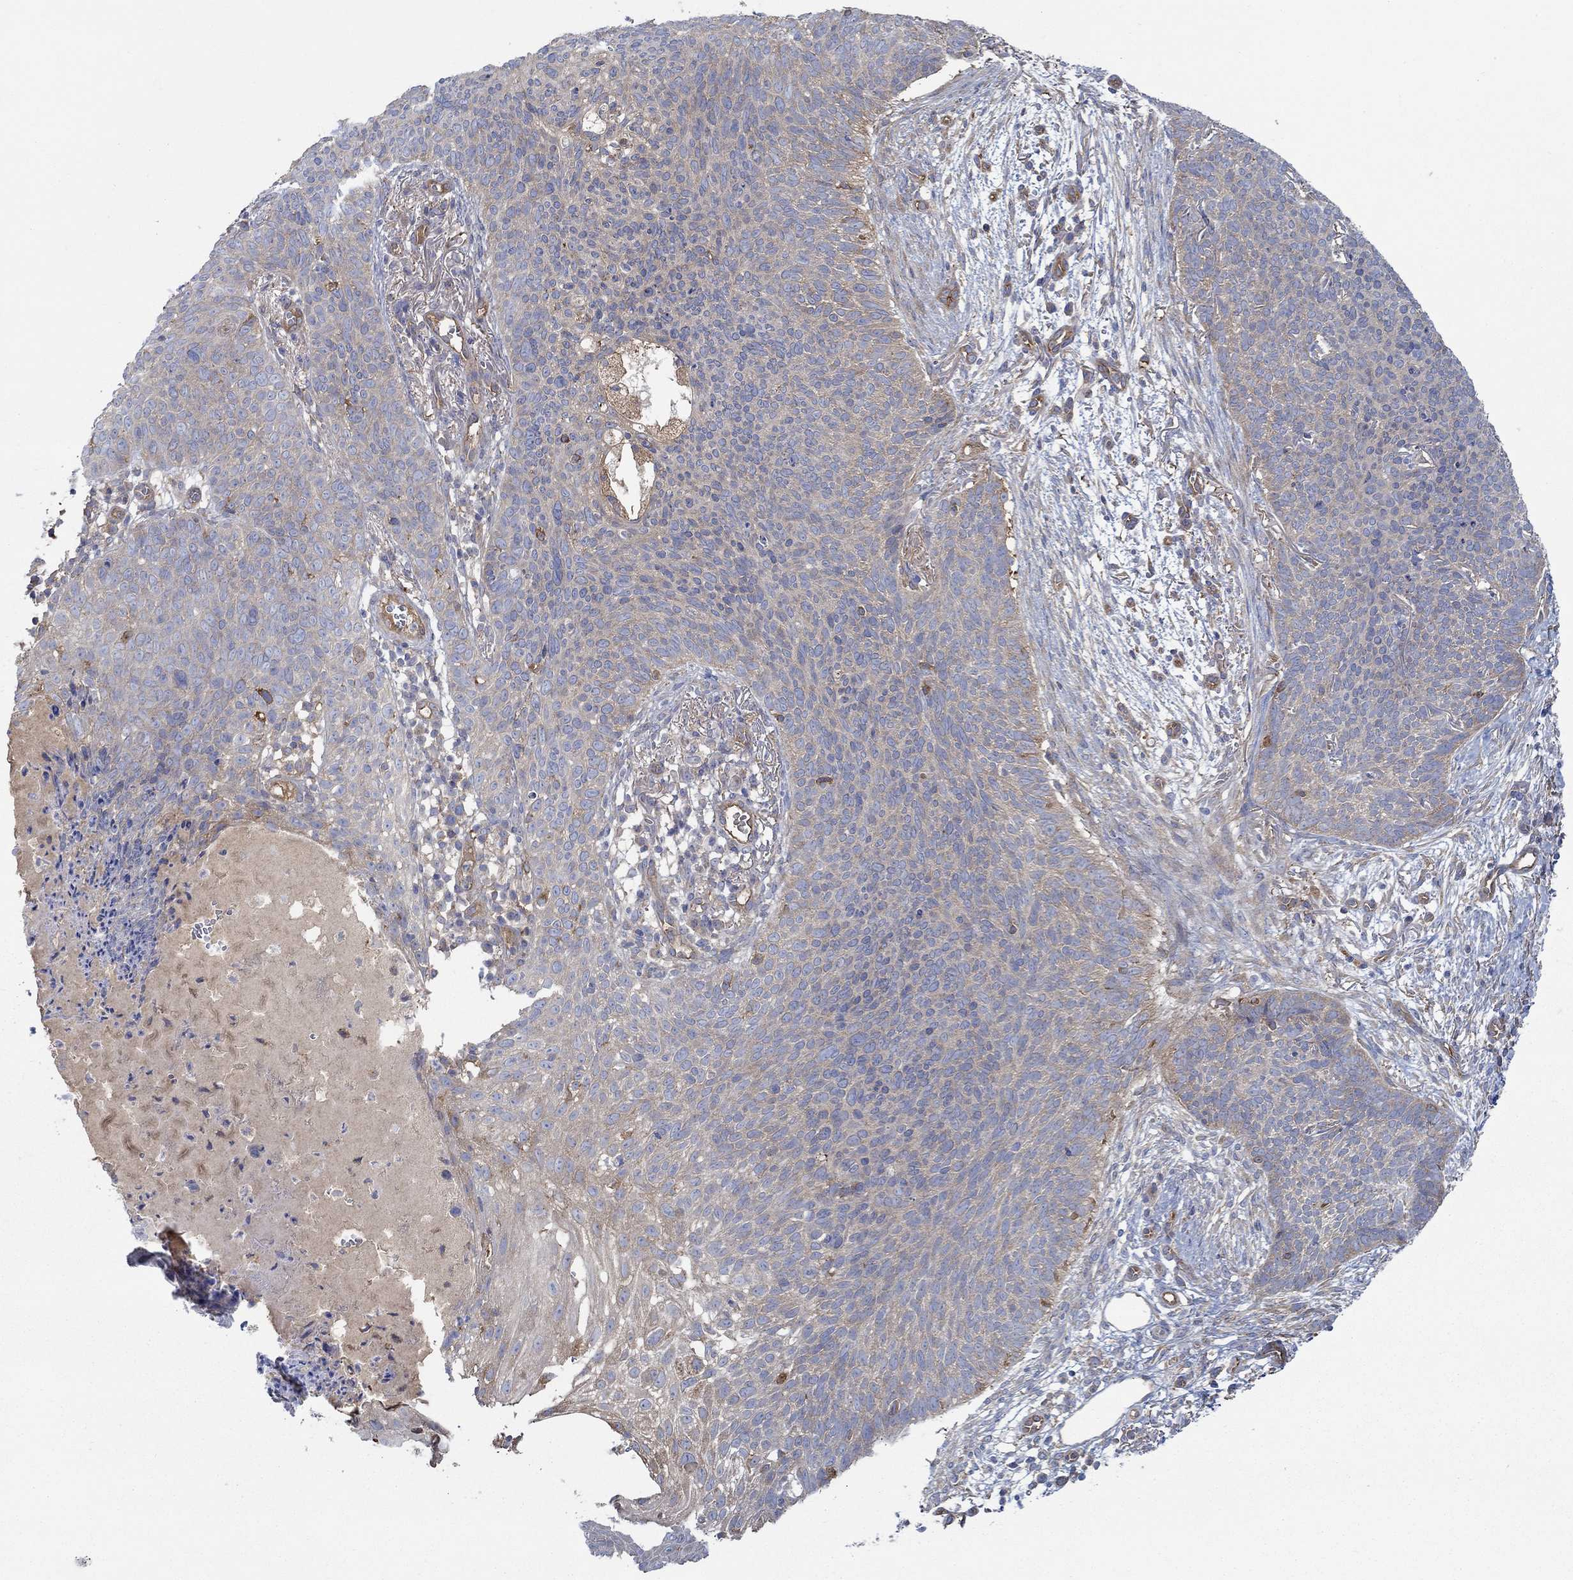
{"staining": {"intensity": "moderate", "quantity": "25%-75%", "location": "cytoplasmic/membranous"}, "tissue": "skin cancer", "cell_type": "Tumor cells", "image_type": "cancer", "snomed": [{"axis": "morphology", "description": "Basal cell carcinoma"}, {"axis": "topography", "description": "Skin"}], "caption": "Tumor cells demonstrate medium levels of moderate cytoplasmic/membranous staining in approximately 25%-75% of cells in skin basal cell carcinoma.", "gene": "SPAG9", "patient": {"sex": "male", "age": 64}}